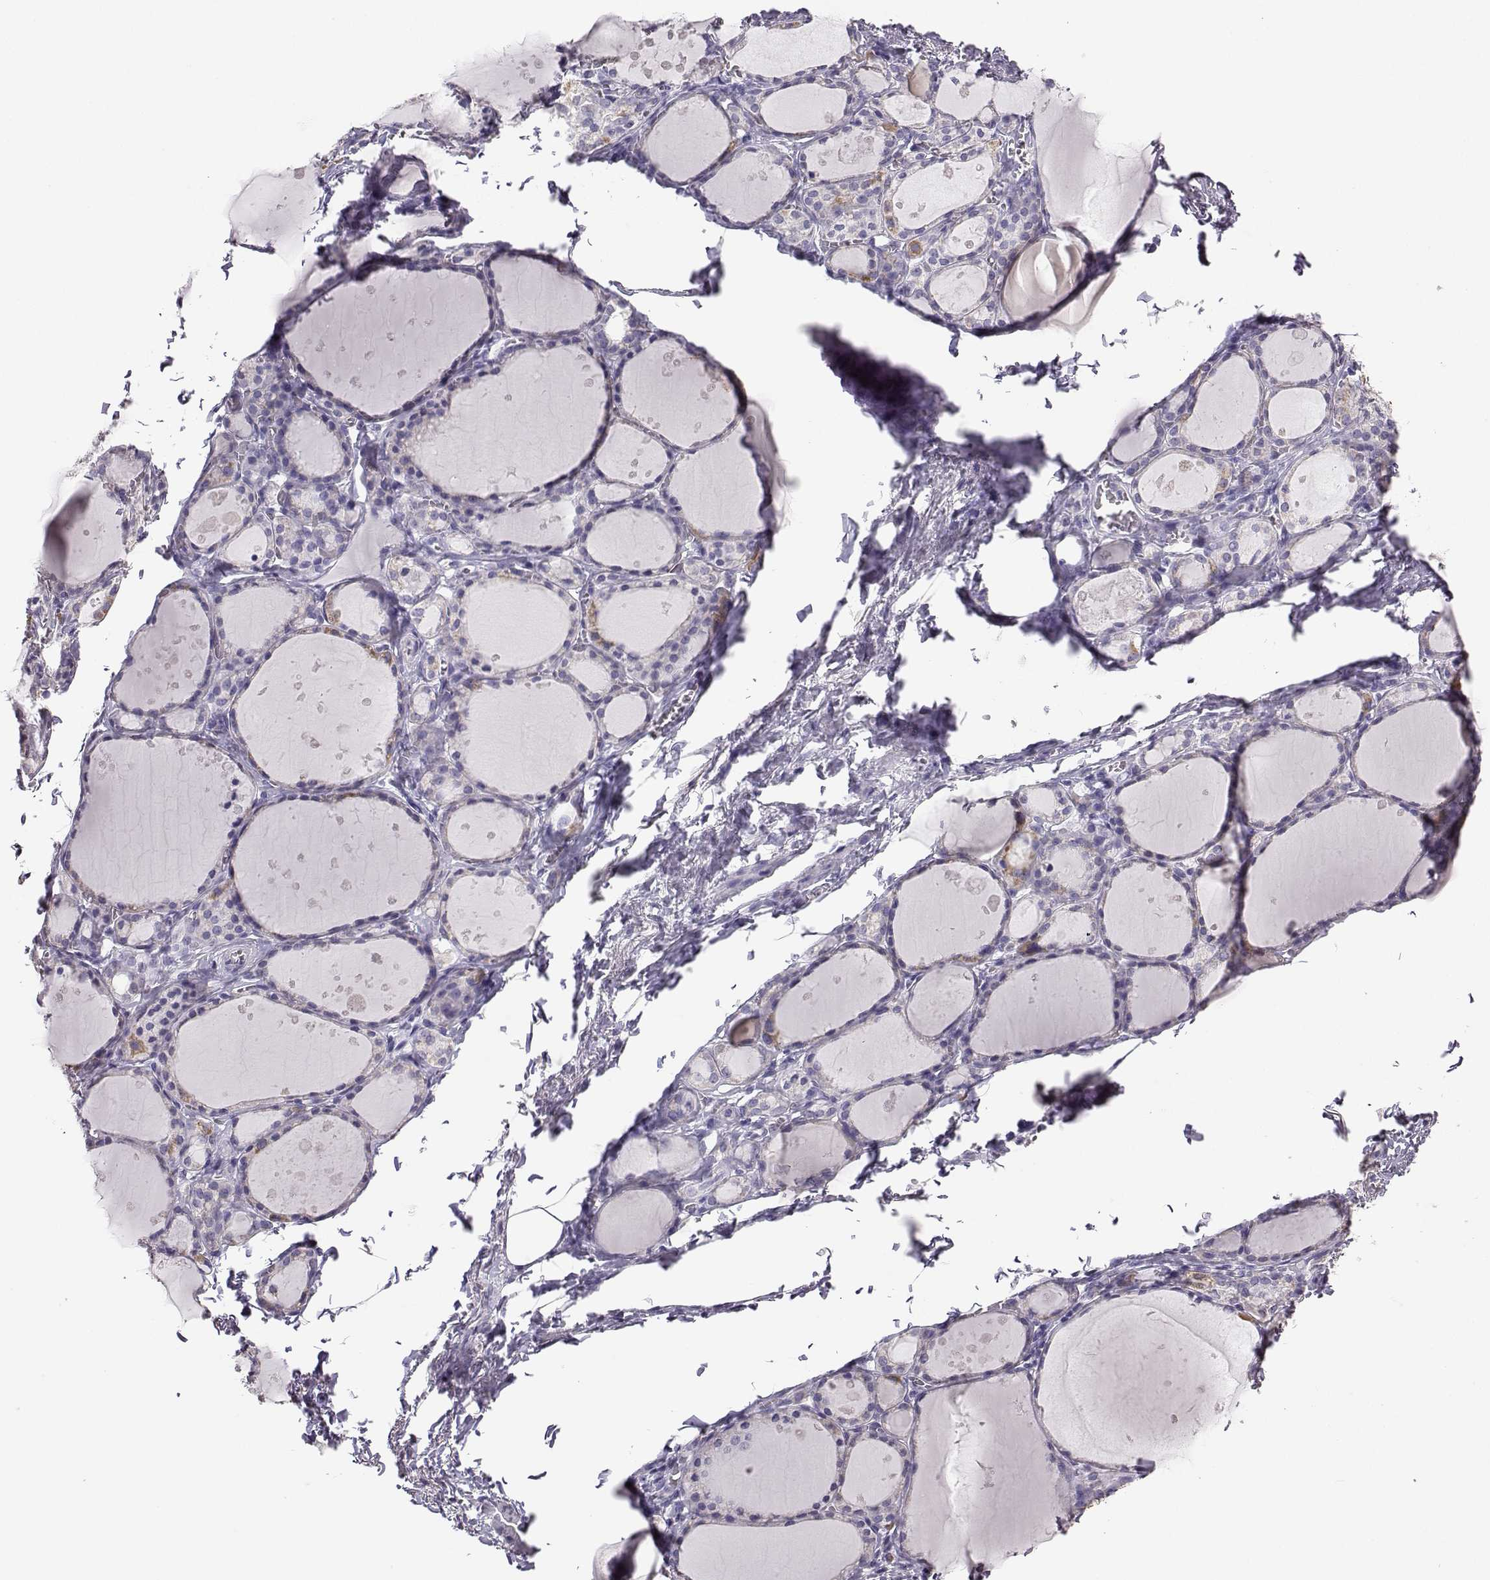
{"staining": {"intensity": "negative", "quantity": "none", "location": "none"}, "tissue": "thyroid gland", "cell_type": "Glandular cells", "image_type": "normal", "snomed": [{"axis": "morphology", "description": "Normal tissue, NOS"}, {"axis": "topography", "description": "Thyroid gland"}], "caption": "The micrograph exhibits no significant staining in glandular cells of thyroid gland.", "gene": "AVP", "patient": {"sex": "male", "age": 68}}